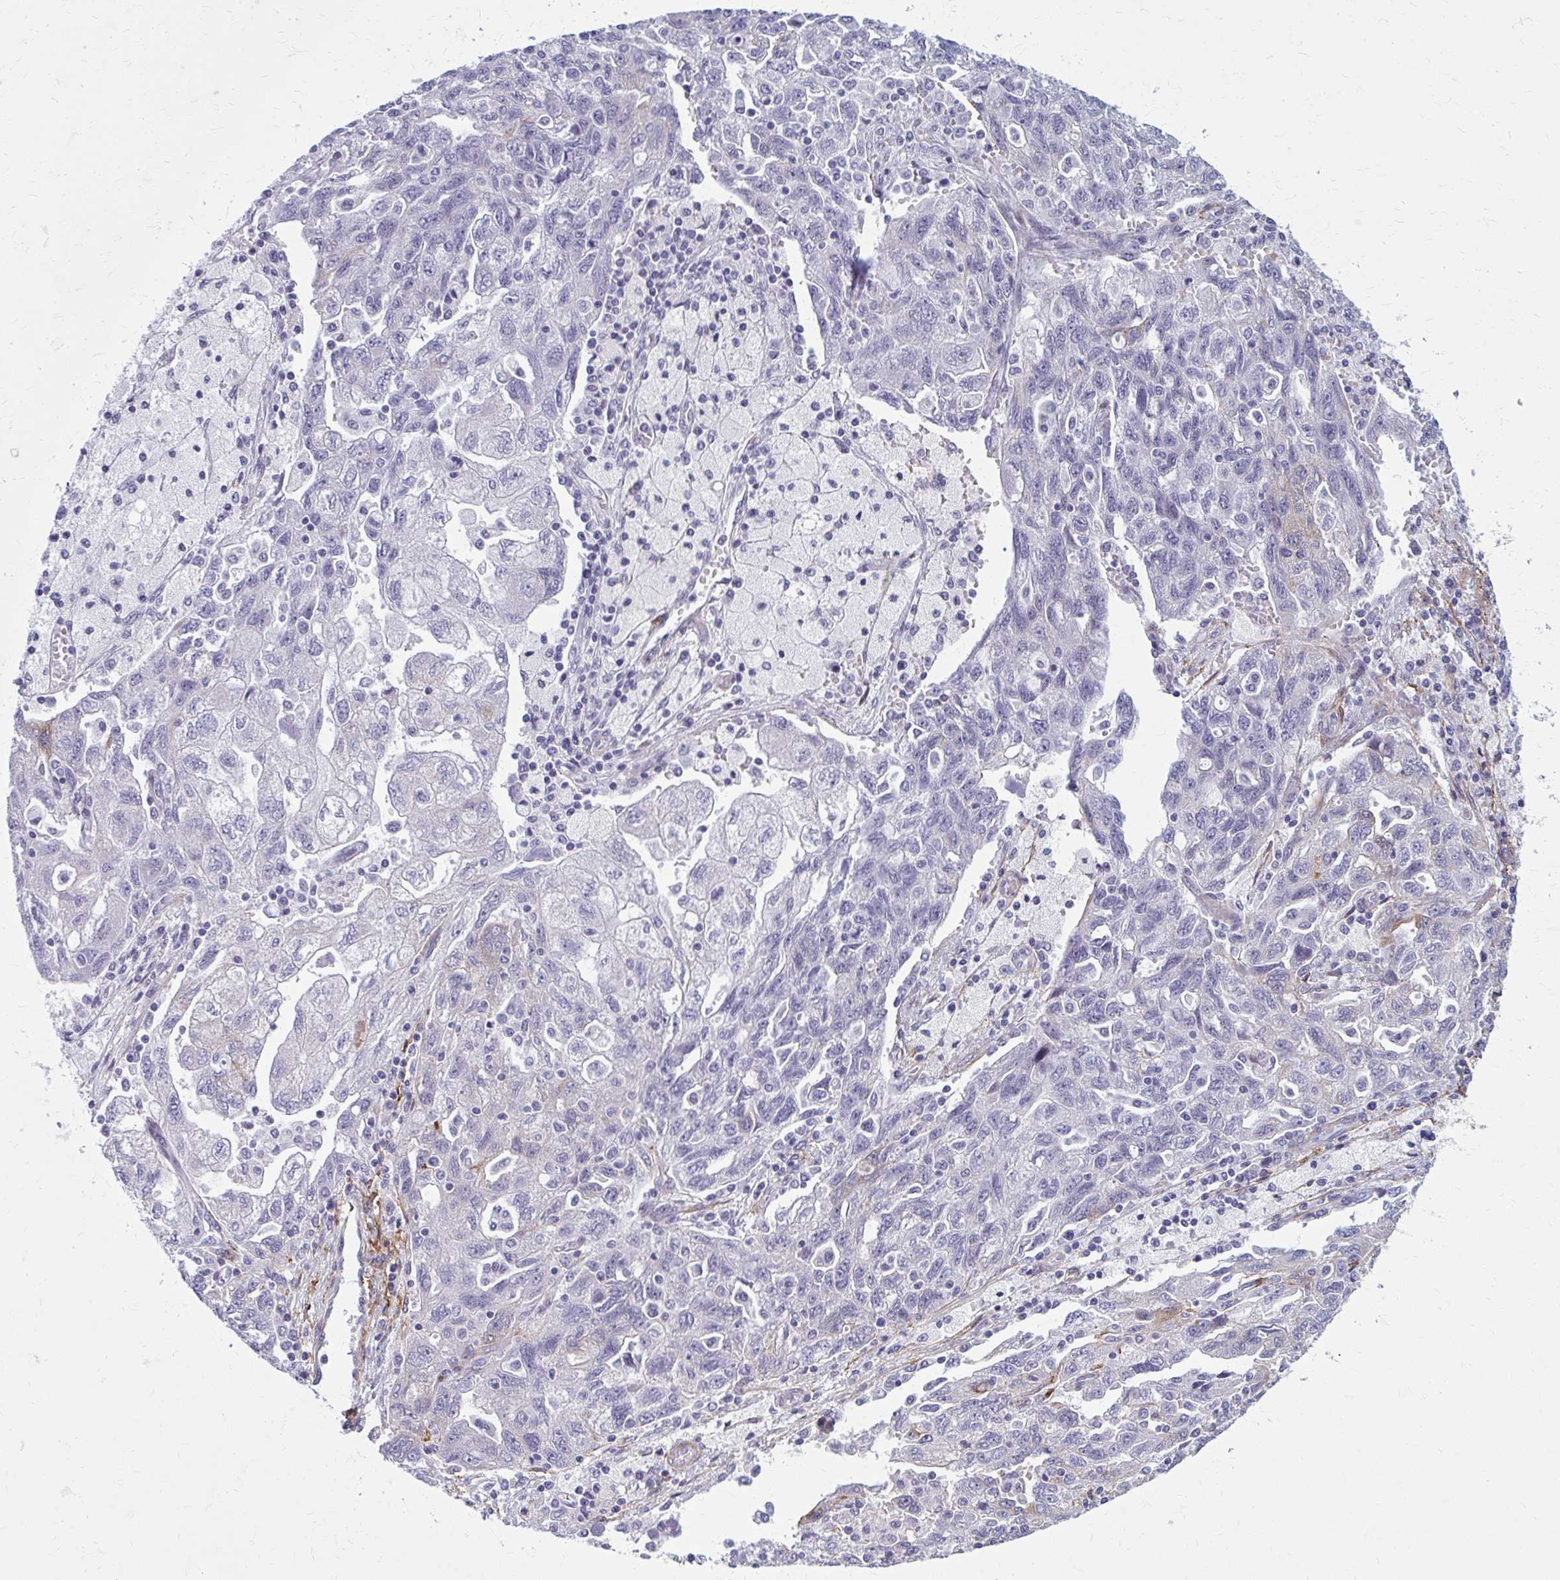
{"staining": {"intensity": "negative", "quantity": "none", "location": "none"}, "tissue": "ovarian cancer", "cell_type": "Tumor cells", "image_type": "cancer", "snomed": [{"axis": "morphology", "description": "Carcinoma, NOS"}, {"axis": "morphology", "description": "Cystadenocarcinoma, serous, NOS"}, {"axis": "topography", "description": "Ovary"}], "caption": "Immunohistochemistry of serous cystadenocarcinoma (ovarian) shows no staining in tumor cells.", "gene": "AKAP12", "patient": {"sex": "female", "age": 69}}